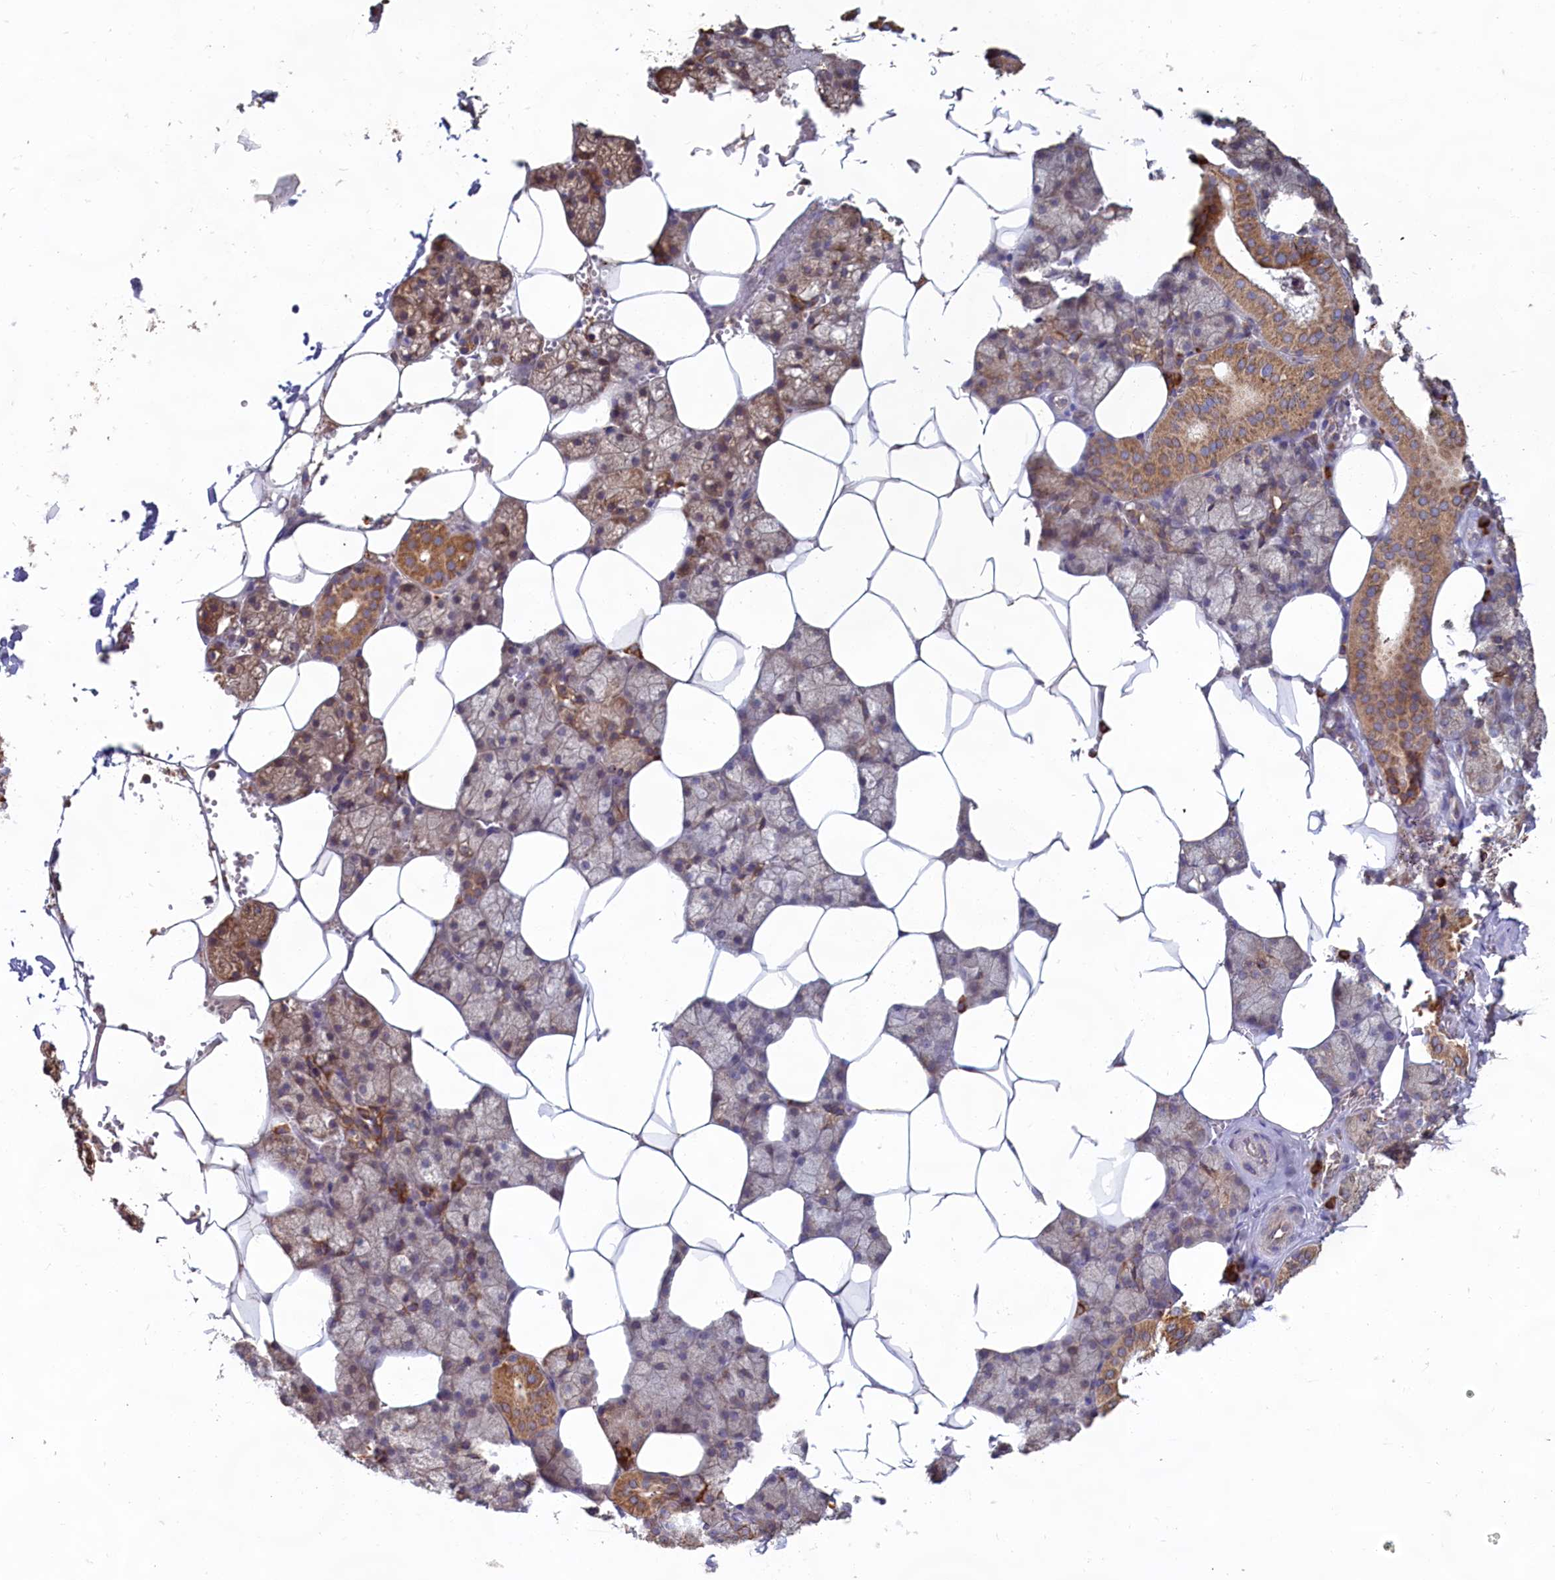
{"staining": {"intensity": "strong", "quantity": "25%-75%", "location": "cytoplasmic/membranous"}, "tissue": "salivary gland", "cell_type": "Glandular cells", "image_type": "normal", "snomed": [{"axis": "morphology", "description": "Normal tissue, NOS"}, {"axis": "topography", "description": "Salivary gland"}], "caption": "Brown immunohistochemical staining in benign salivary gland displays strong cytoplasmic/membranous positivity in about 25%-75% of glandular cells.", "gene": "TBC1D19", "patient": {"sex": "male", "age": 62}}